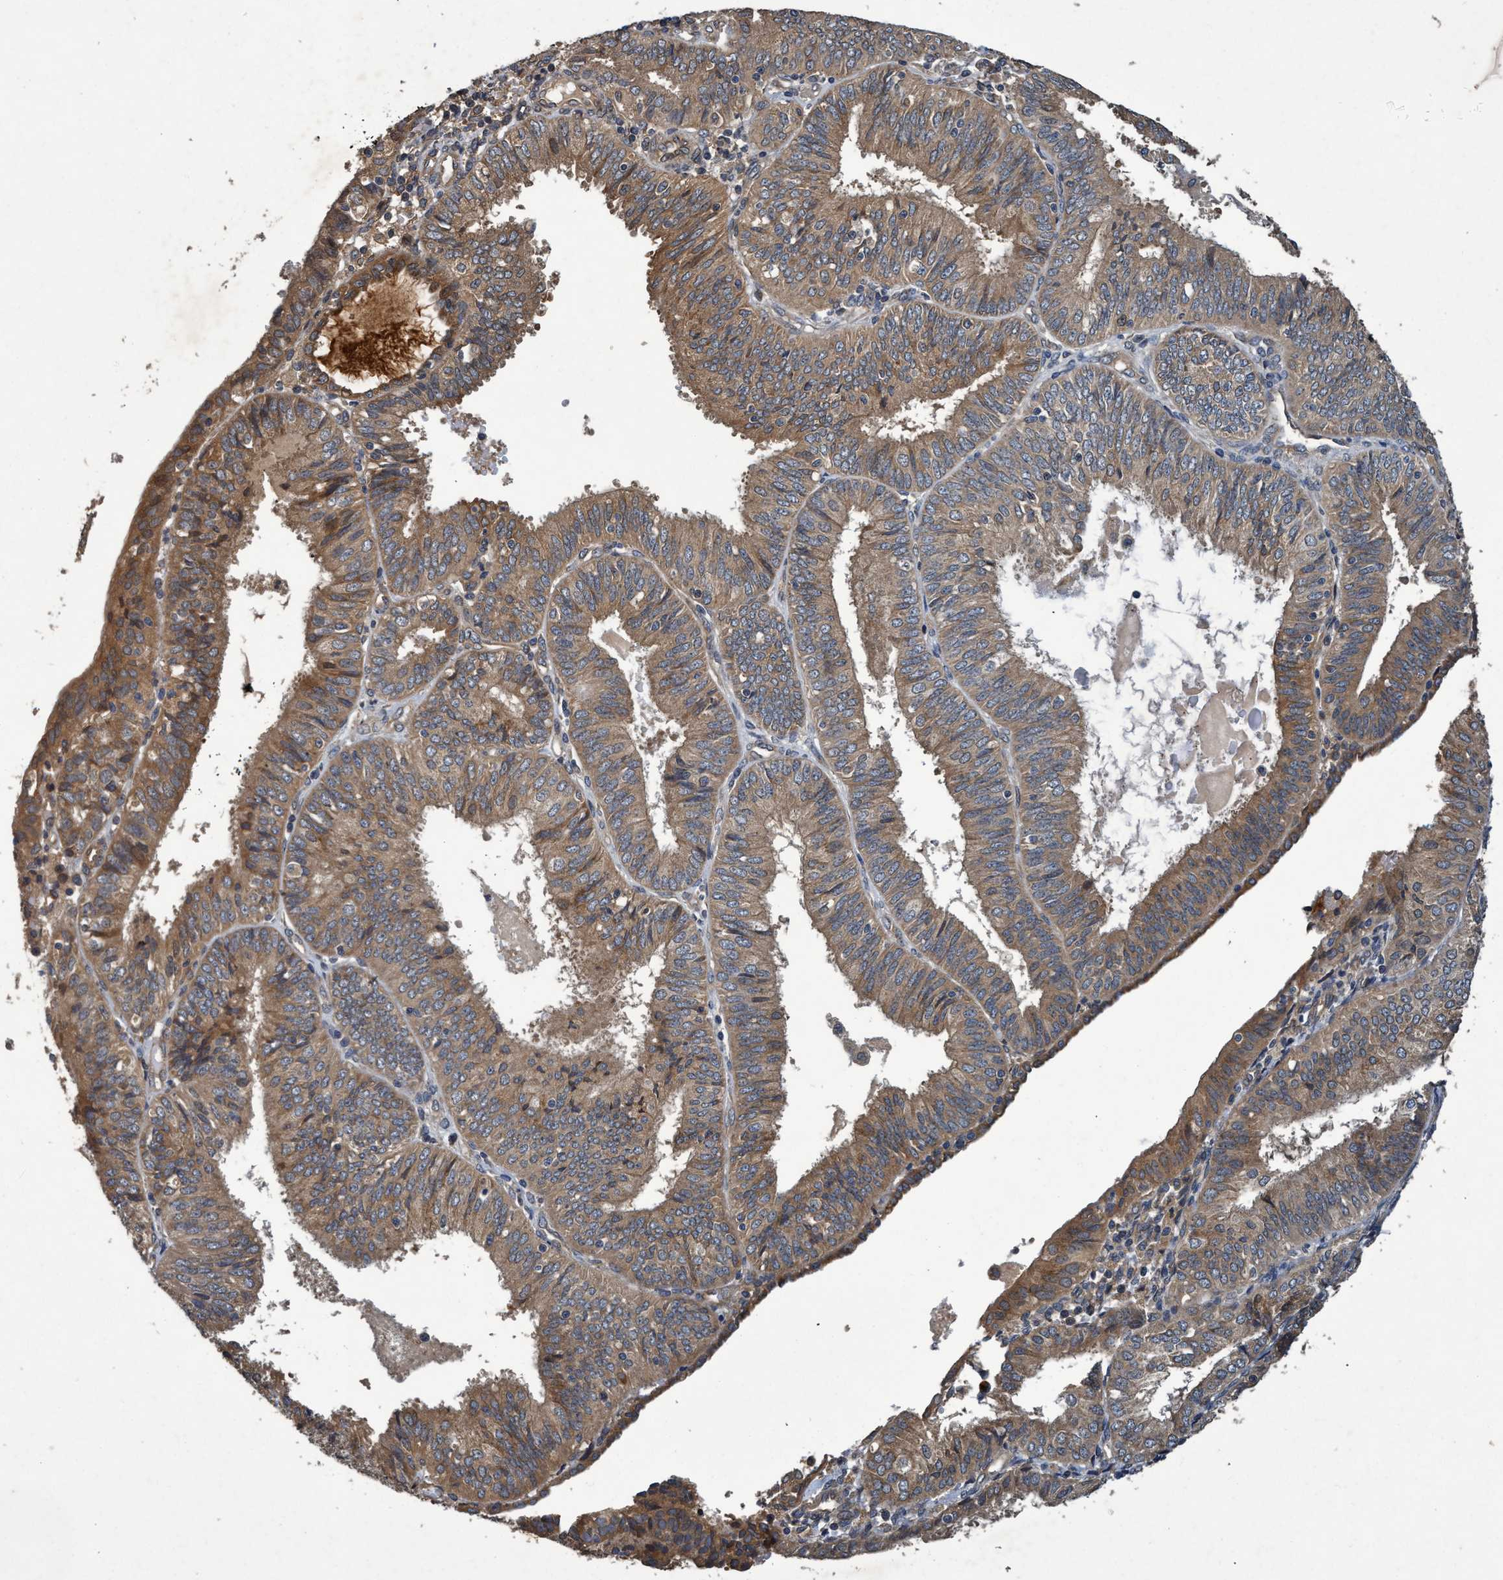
{"staining": {"intensity": "moderate", "quantity": "<25%", "location": "cytoplasmic/membranous"}, "tissue": "endometrial cancer", "cell_type": "Tumor cells", "image_type": "cancer", "snomed": [{"axis": "morphology", "description": "Adenocarcinoma, NOS"}, {"axis": "topography", "description": "Endometrium"}], "caption": "The image reveals immunohistochemical staining of endometrial cancer. There is moderate cytoplasmic/membranous expression is present in about <25% of tumor cells.", "gene": "MACC1", "patient": {"sex": "female", "age": 58}}